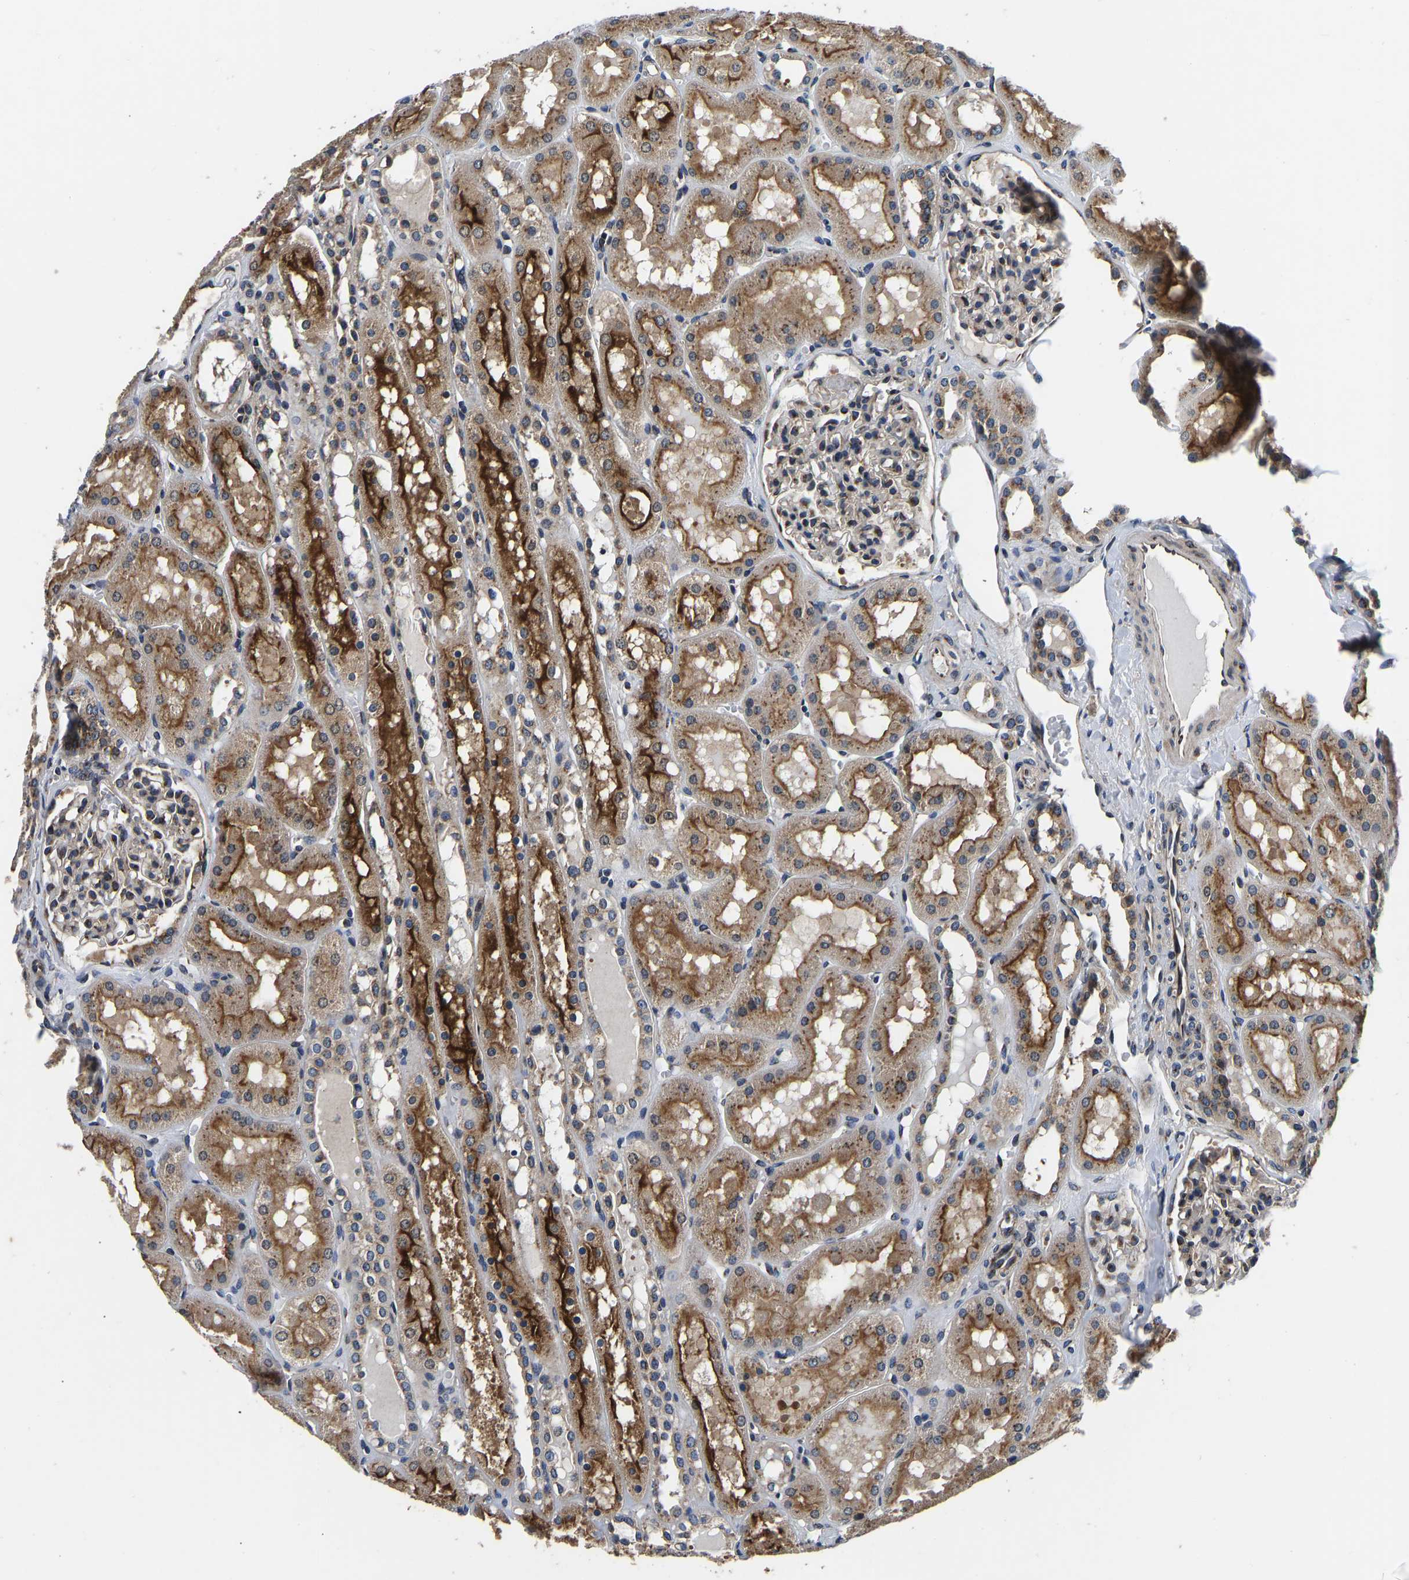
{"staining": {"intensity": "moderate", "quantity": ">75%", "location": "cytoplasmic/membranous"}, "tissue": "kidney", "cell_type": "Cells in glomeruli", "image_type": "normal", "snomed": [{"axis": "morphology", "description": "Normal tissue, NOS"}, {"axis": "topography", "description": "Kidney"}, {"axis": "topography", "description": "Urinary bladder"}], "caption": "High-magnification brightfield microscopy of benign kidney stained with DAB (brown) and counterstained with hematoxylin (blue). cells in glomeruli exhibit moderate cytoplasmic/membranous expression is seen in approximately>75% of cells.", "gene": "RABAC1", "patient": {"sex": "male", "age": 16}}